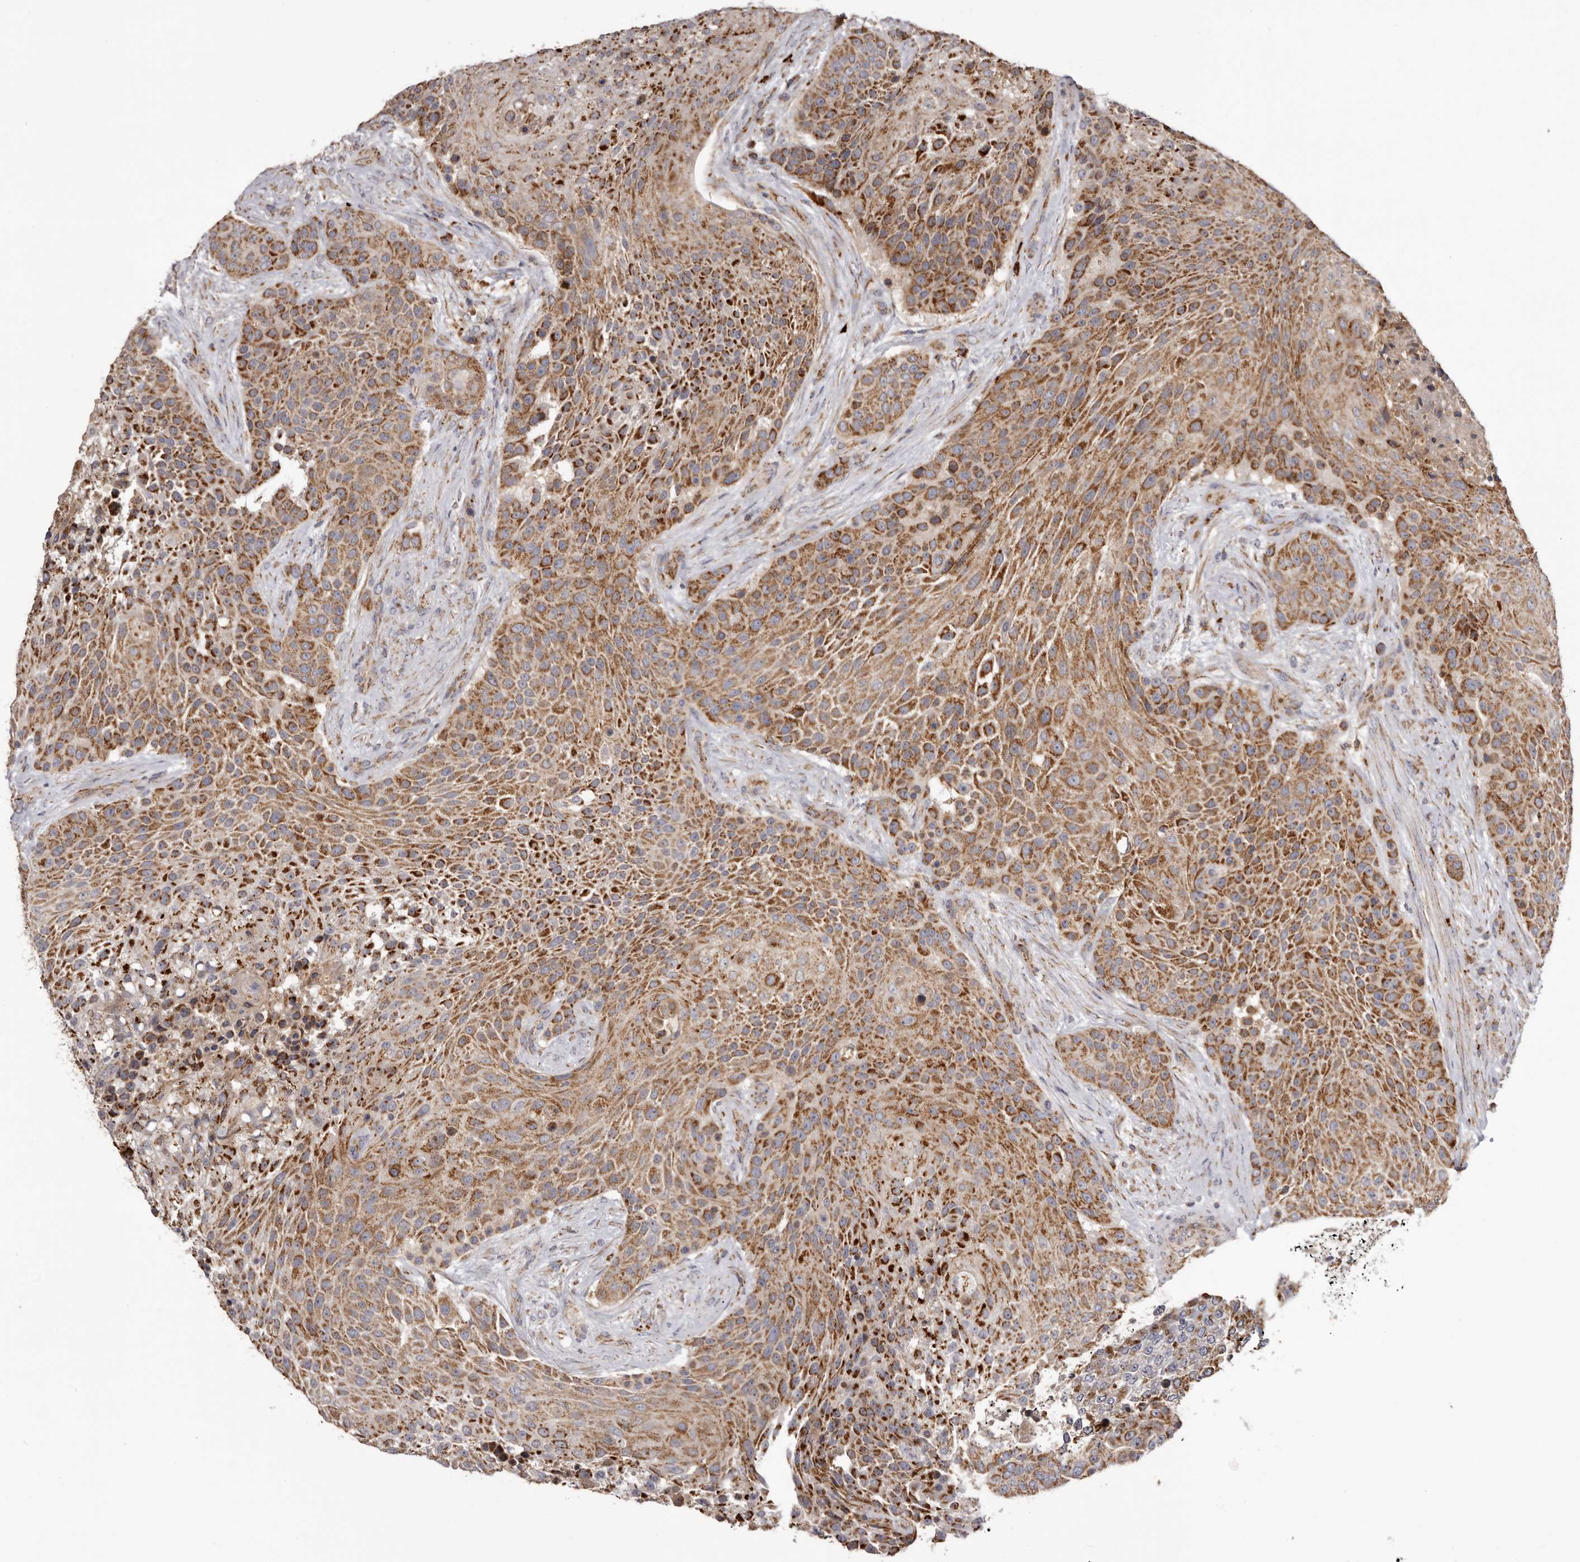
{"staining": {"intensity": "moderate", "quantity": ">75%", "location": "cytoplasmic/membranous"}, "tissue": "urothelial cancer", "cell_type": "Tumor cells", "image_type": "cancer", "snomed": [{"axis": "morphology", "description": "Urothelial carcinoma, High grade"}, {"axis": "topography", "description": "Urinary bladder"}], "caption": "Protein positivity by immunohistochemistry displays moderate cytoplasmic/membranous positivity in approximately >75% of tumor cells in urothelial cancer.", "gene": "MECR", "patient": {"sex": "female", "age": 63}}